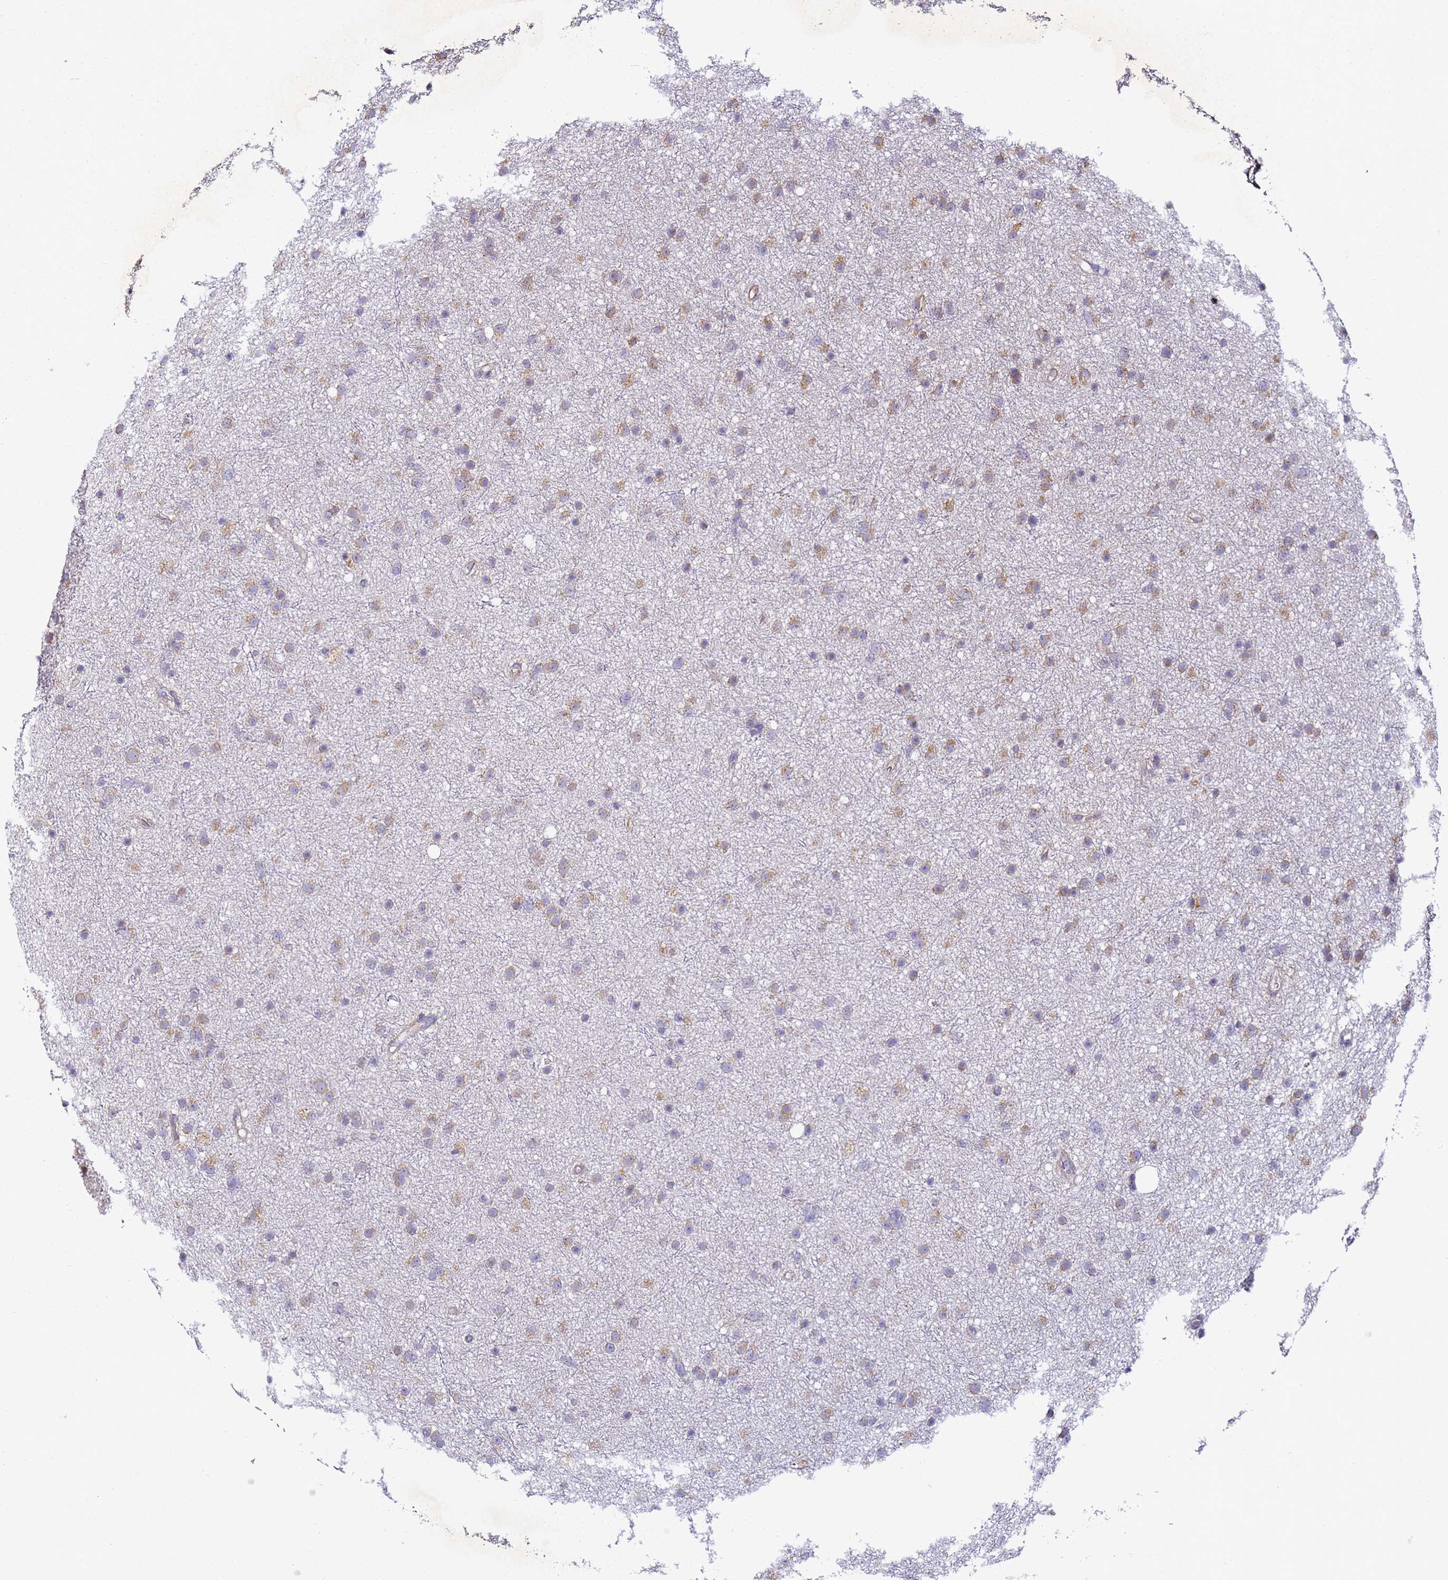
{"staining": {"intensity": "moderate", "quantity": "25%-75%", "location": "cytoplasmic/membranous"}, "tissue": "glioma", "cell_type": "Tumor cells", "image_type": "cancer", "snomed": [{"axis": "morphology", "description": "Glioma, malignant, Low grade"}, {"axis": "topography", "description": "Cerebral cortex"}], "caption": "Glioma stained with DAB immunohistochemistry shows medium levels of moderate cytoplasmic/membranous expression in approximately 25%-75% of tumor cells.", "gene": "RPL13A", "patient": {"sex": "female", "age": 39}}